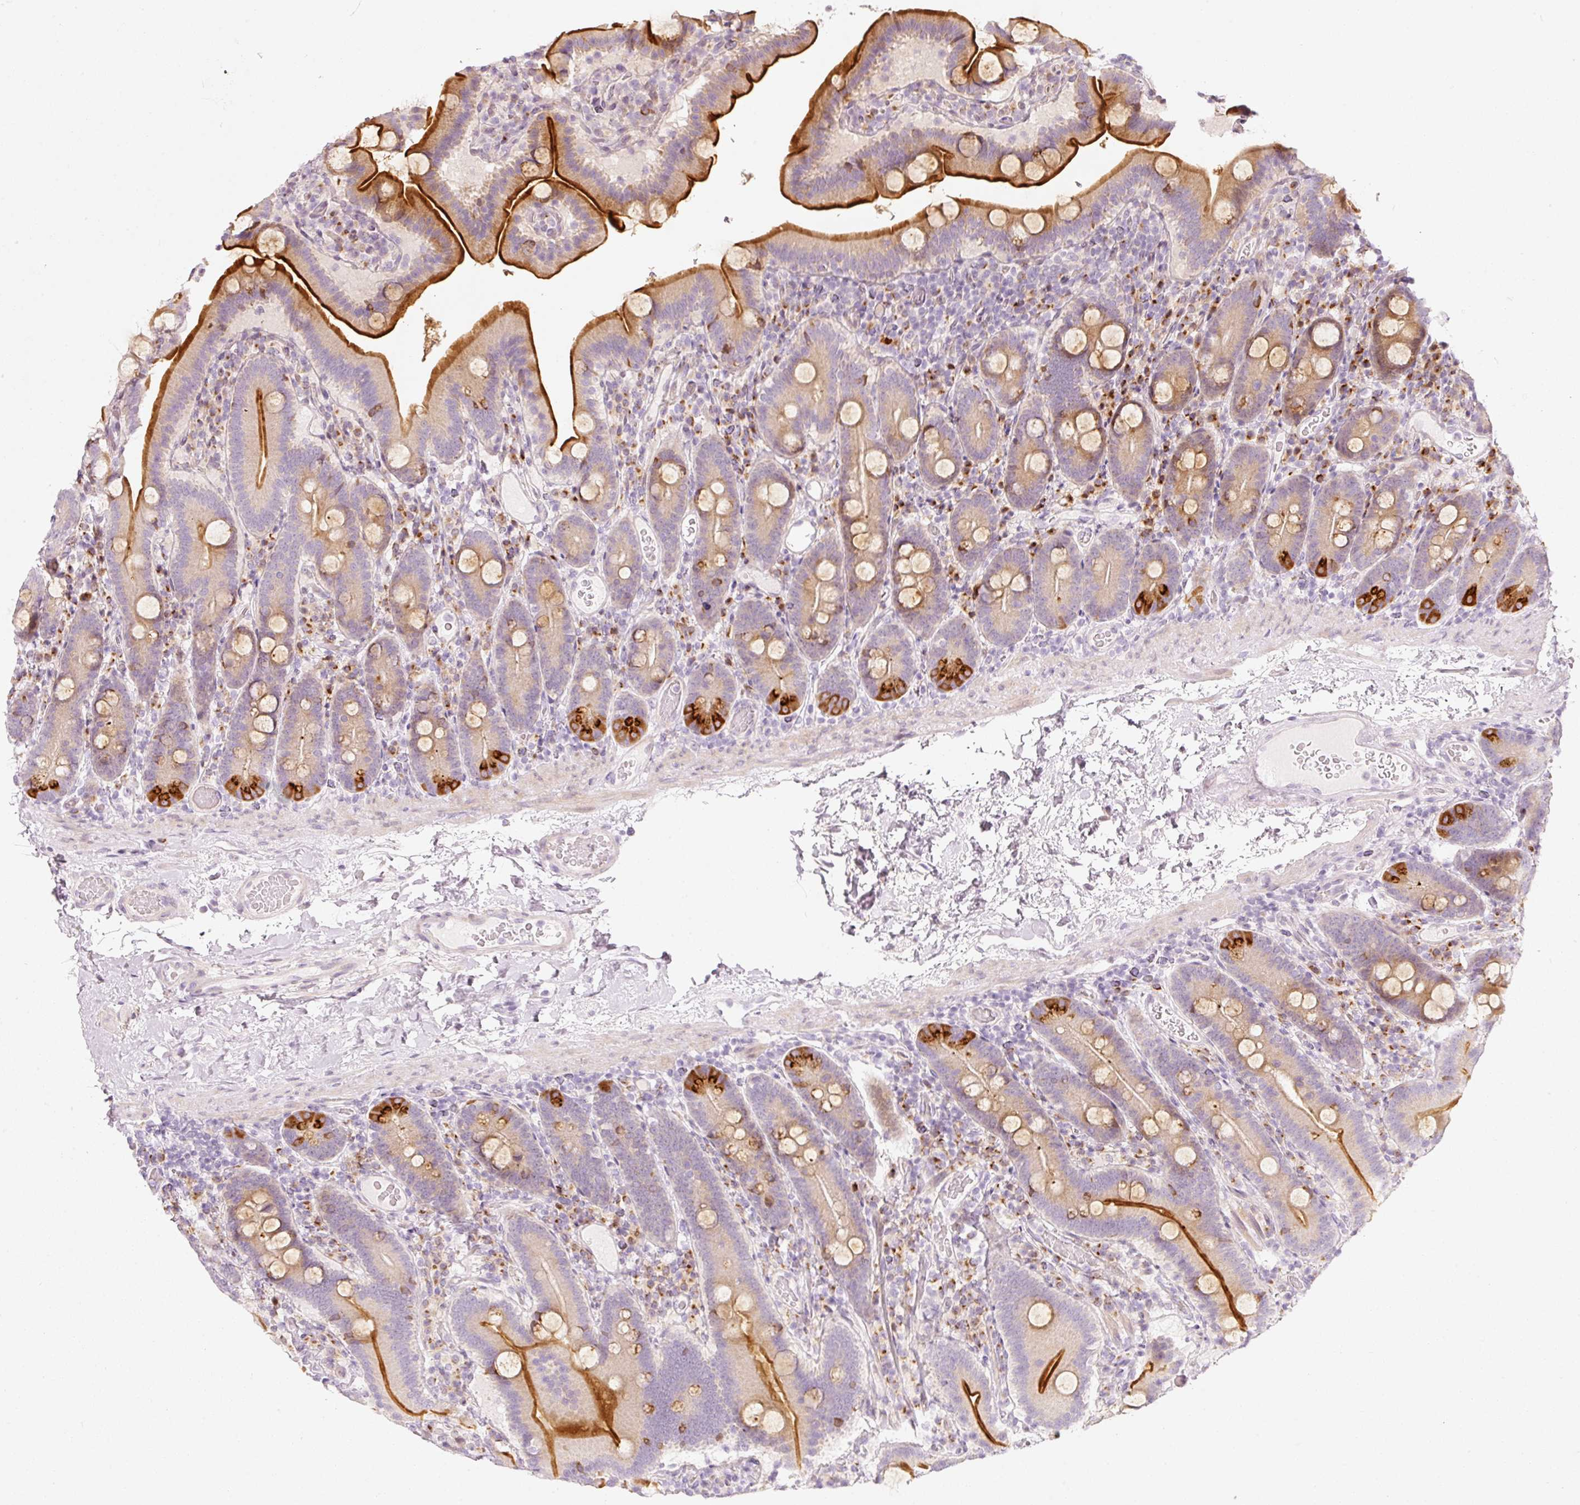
{"staining": {"intensity": "strong", "quantity": "25%-75%", "location": "cytoplasmic/membranous"}, "tissue": "duodenum", "cell_type": "Glandular cells", "image_type": "normal", "snomed": [{"axis": "morphology", "description": "Normal tissue, NOS"}, {"axis": "topography", "description": "Duodenum"}], "caption": "A histopathology image showing strong cytoplasmic/membranous expression in about 25%-75% of glandular cells in benign duodenum, as visualized by brown immunohistochemical staining.", "gene": "SLC20A1", "patient": {"sex": "male", "age": 55}}